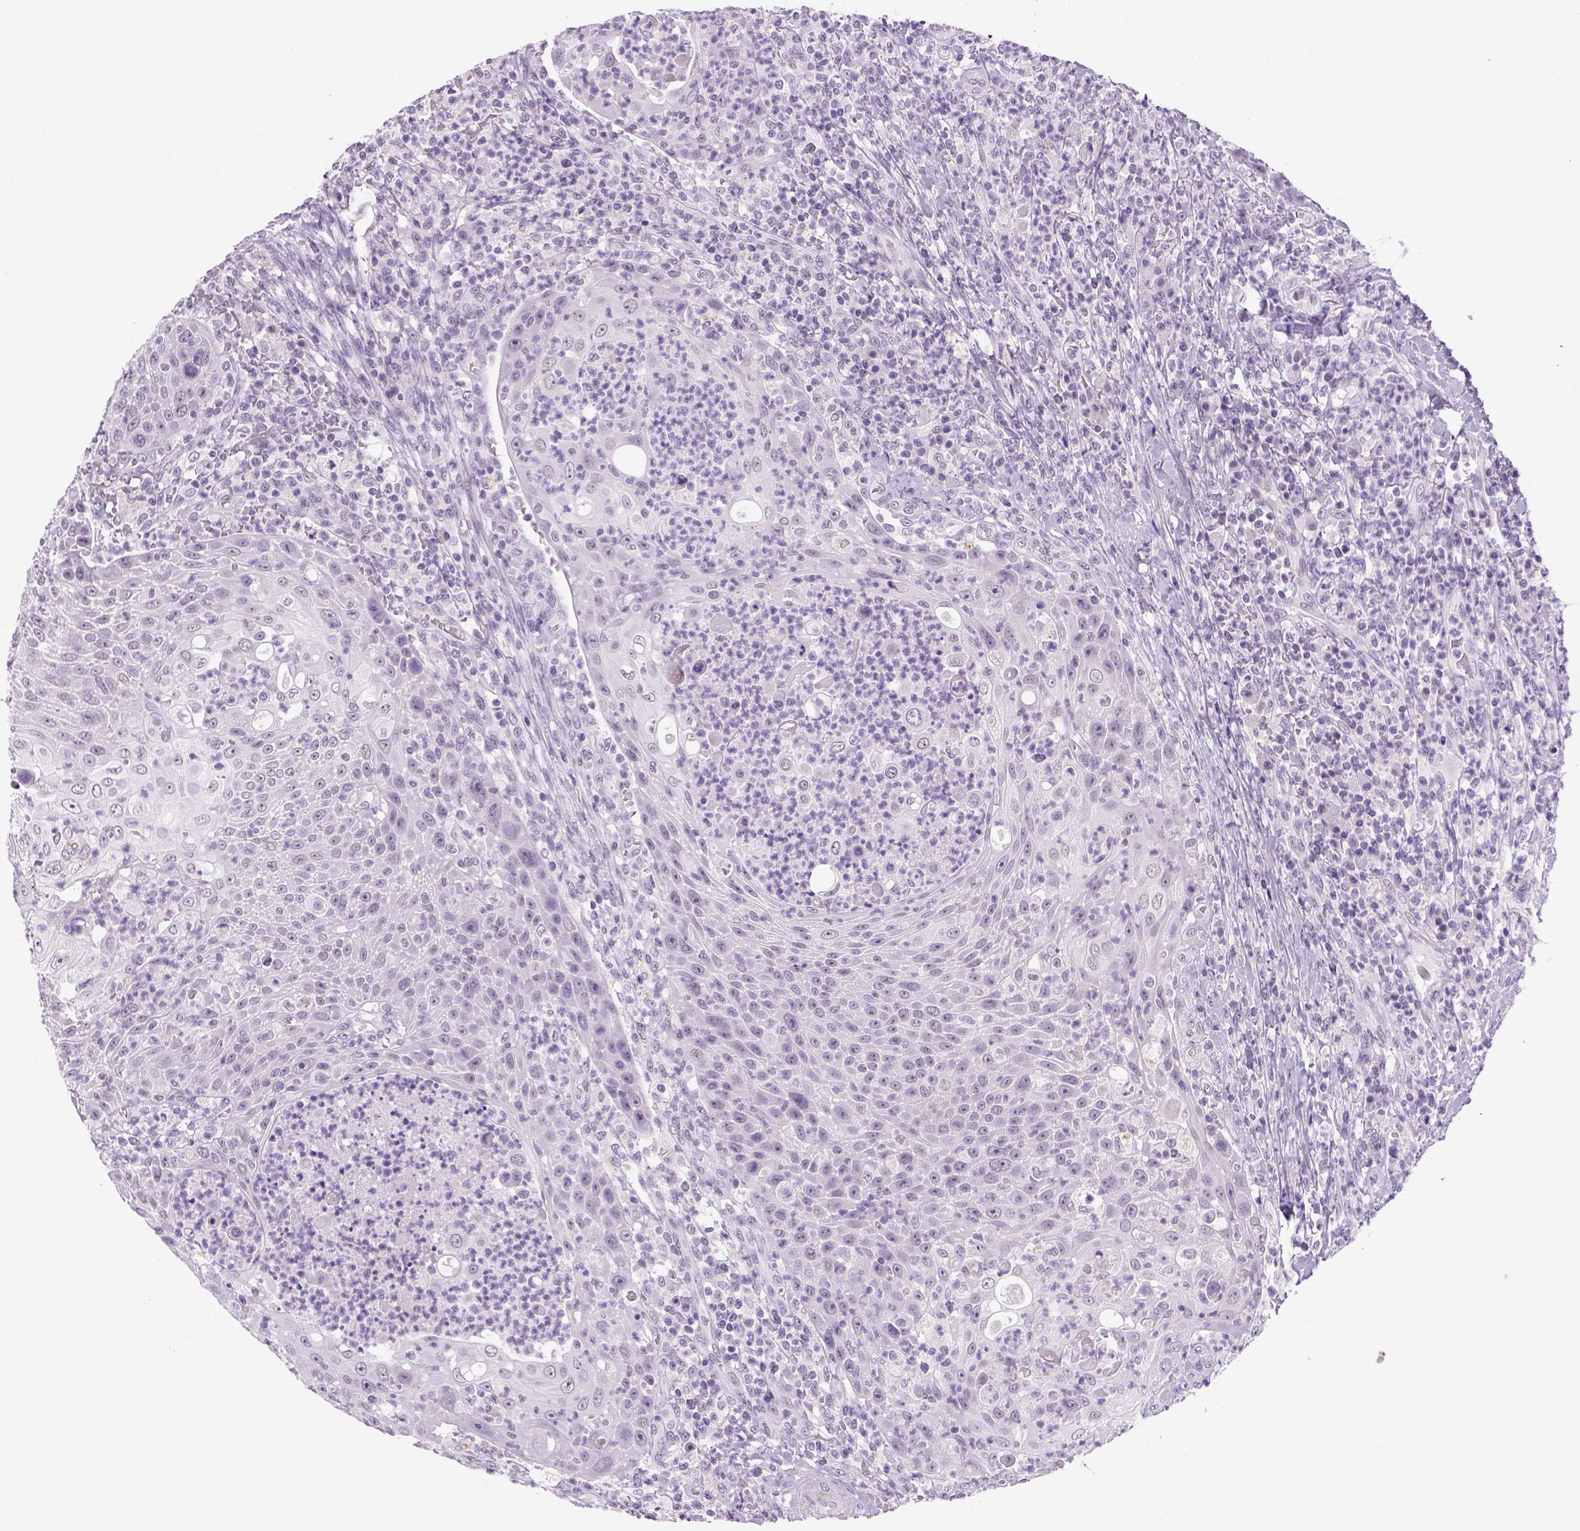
{"staining": {"intensity": "negative", "quantity": "none", "location": "none"}, "tissue": "head and neck cancer", "cell_type": "Tumor cells", "image_type": "cancer", "snomed": [{"axis": "morphology", "description": "Squamous cell carcinoma, NOS"}, {"axis": "topography", "description": "Head-Neck"}], "caption": "The histopathology image reveals no staining of tumor cells in head and neck cancer (squamous cell carcinoma). The staining is performed using DAB (3,3'-diaminobenzidine) brown chromogen with nuclei counter-stained in using hematoxylin.", "gene": "DBH", "patient": {"sex": "male", "age": 69}}